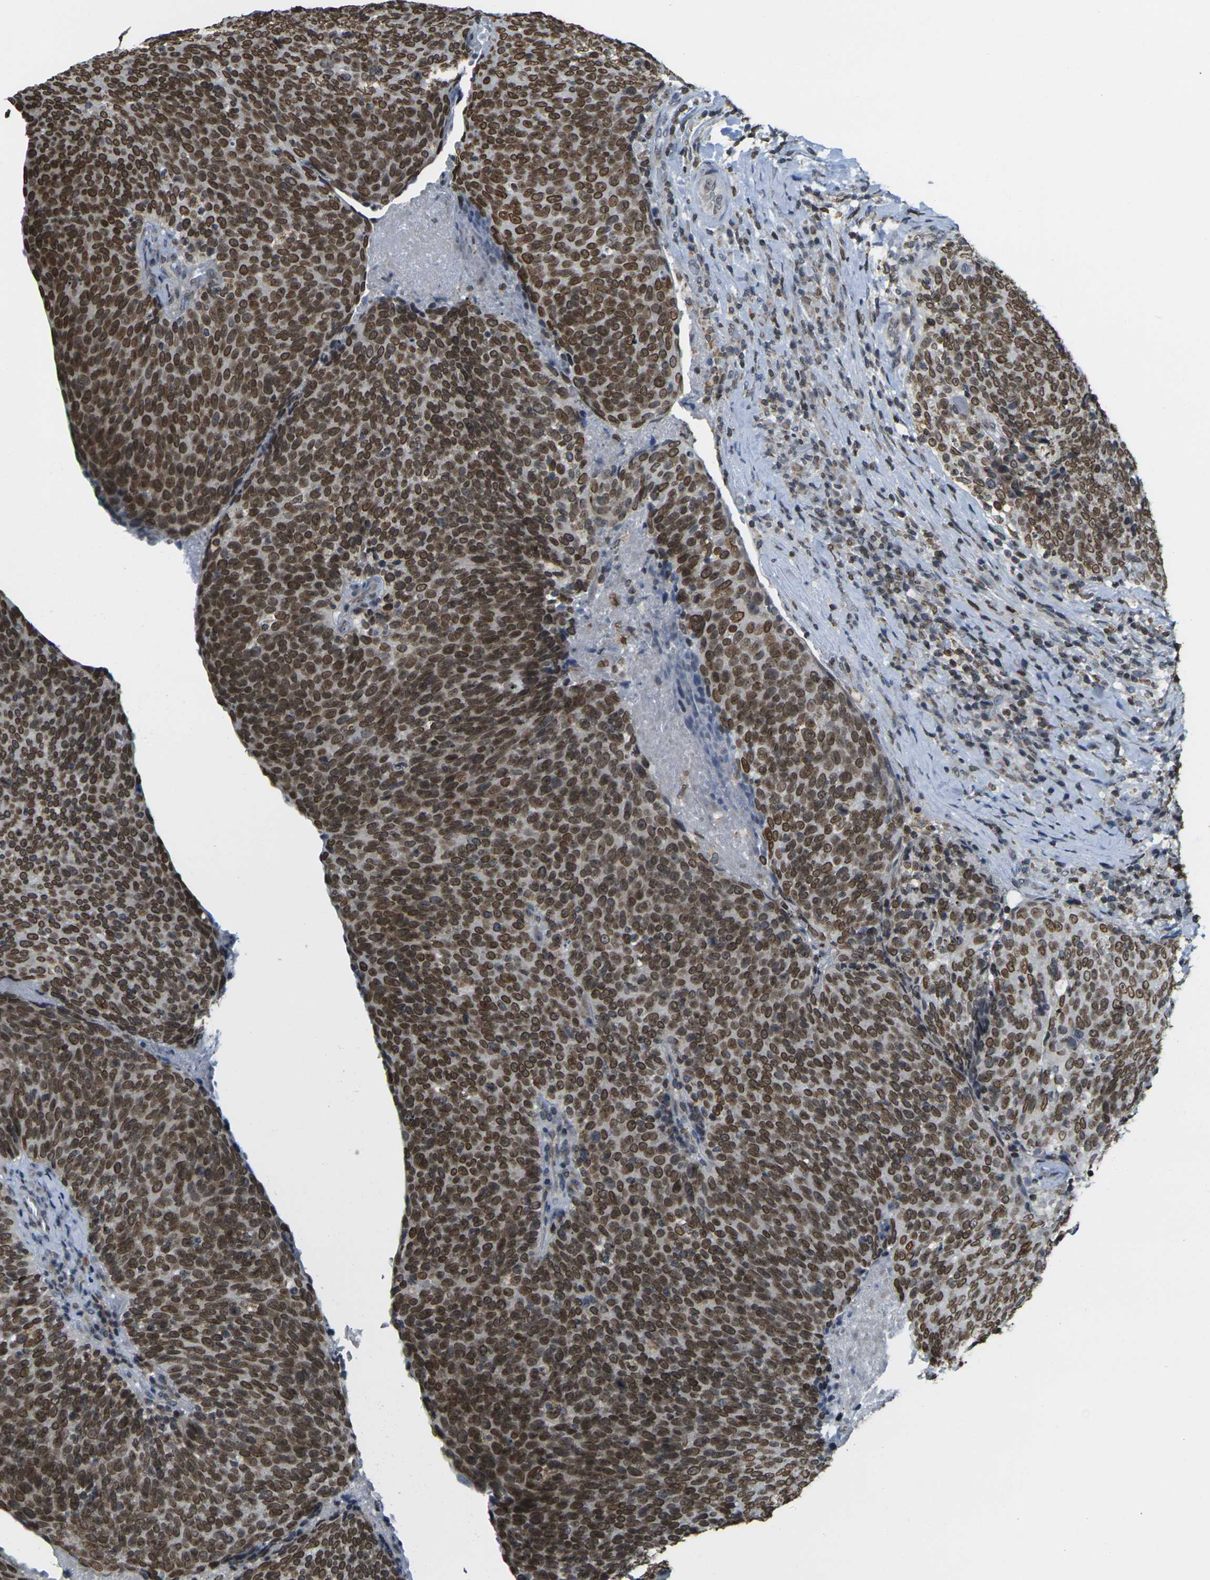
{"staining": {"intensity": "strong", "quantity": ">75%", "location": "cytoplasmic/membranous,nuclear"}, "tissue": "head and neck cancer", "cell_type": "Tumor cells", "image_type": "cancer", "snomed": [{"axis": "morphology", "description": "Squamous cell carcinoma, NOS"}, {"axis": "morphology", "description": "Squamous cell carcinoma, metastatic, NOS"}, {"axis": "topography", "description": "Lymph node"}, {"axis": "topography", "description": "Head-Neck"}], "caption": "Immunohistochemistry (DAB (3,3'-diaminobenzidine)) staining of human head and neck cancer displays strong cytoplasmic/membranous and nuclear protein staining in approximately >75% of tumor cells.", "gene": "BRDT", "patient": {"sex": "male", "age": 62}}